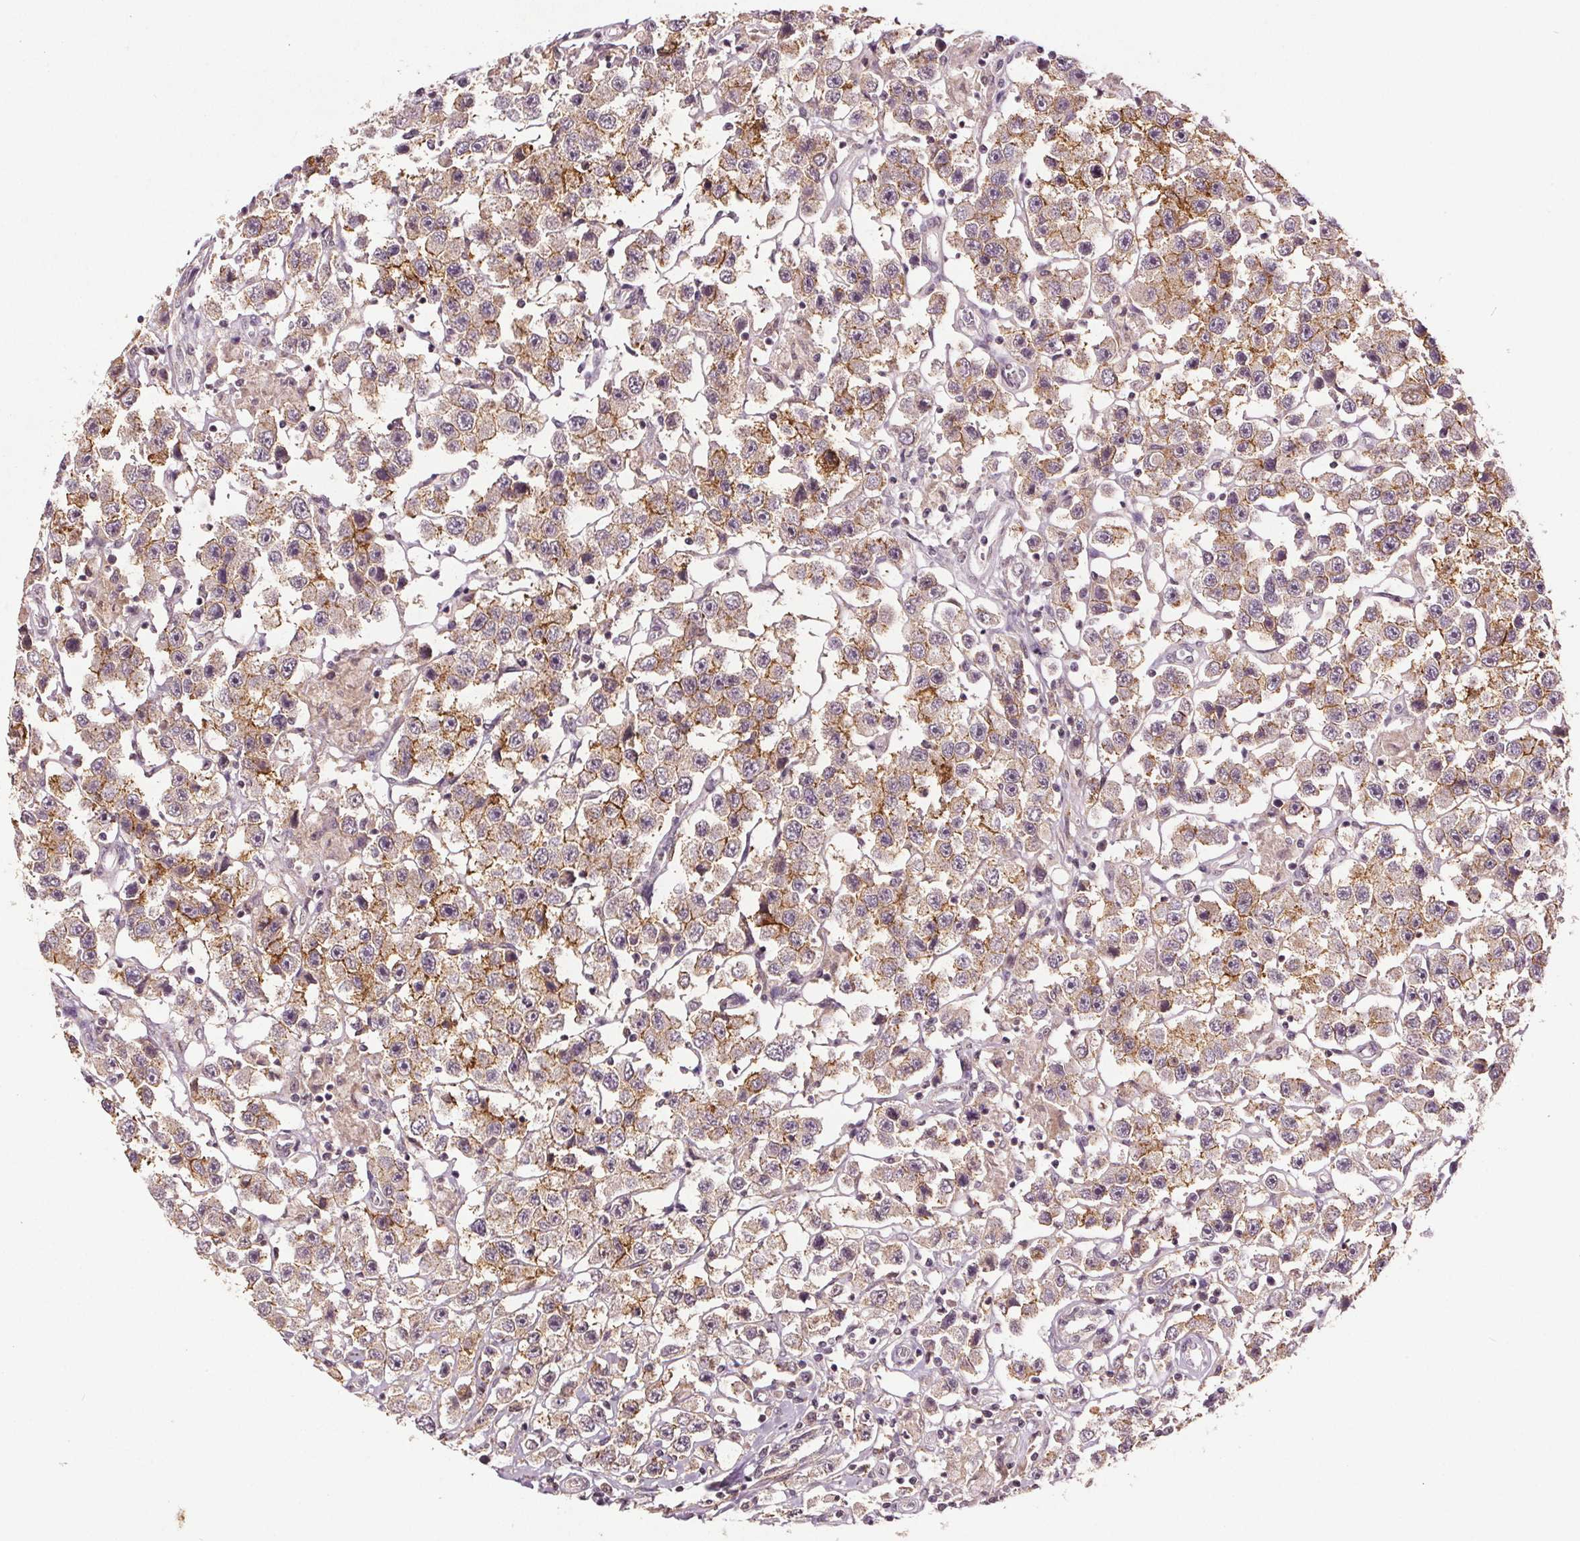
{"staining": {"intensity": "moderate", "quantity": ">75%", "location": "cytoplasmic/membranous"}, "tissue": "testis cancer", "cell_type": "Tumor cells", "image_type": "cancer", "snomed": [{"axis": "morphology", "description": "Seminoma, NOS"}, {"axis": "topography", "description": "Testis"}], "caption": "A micrograph of human seminoma (testis) stained for a protein demonstrates moderate cytoplasmic/membranous brown staining in tumor cells.", "gene": "EPHB3", "patient": {"sex": "male", "age": 45}}